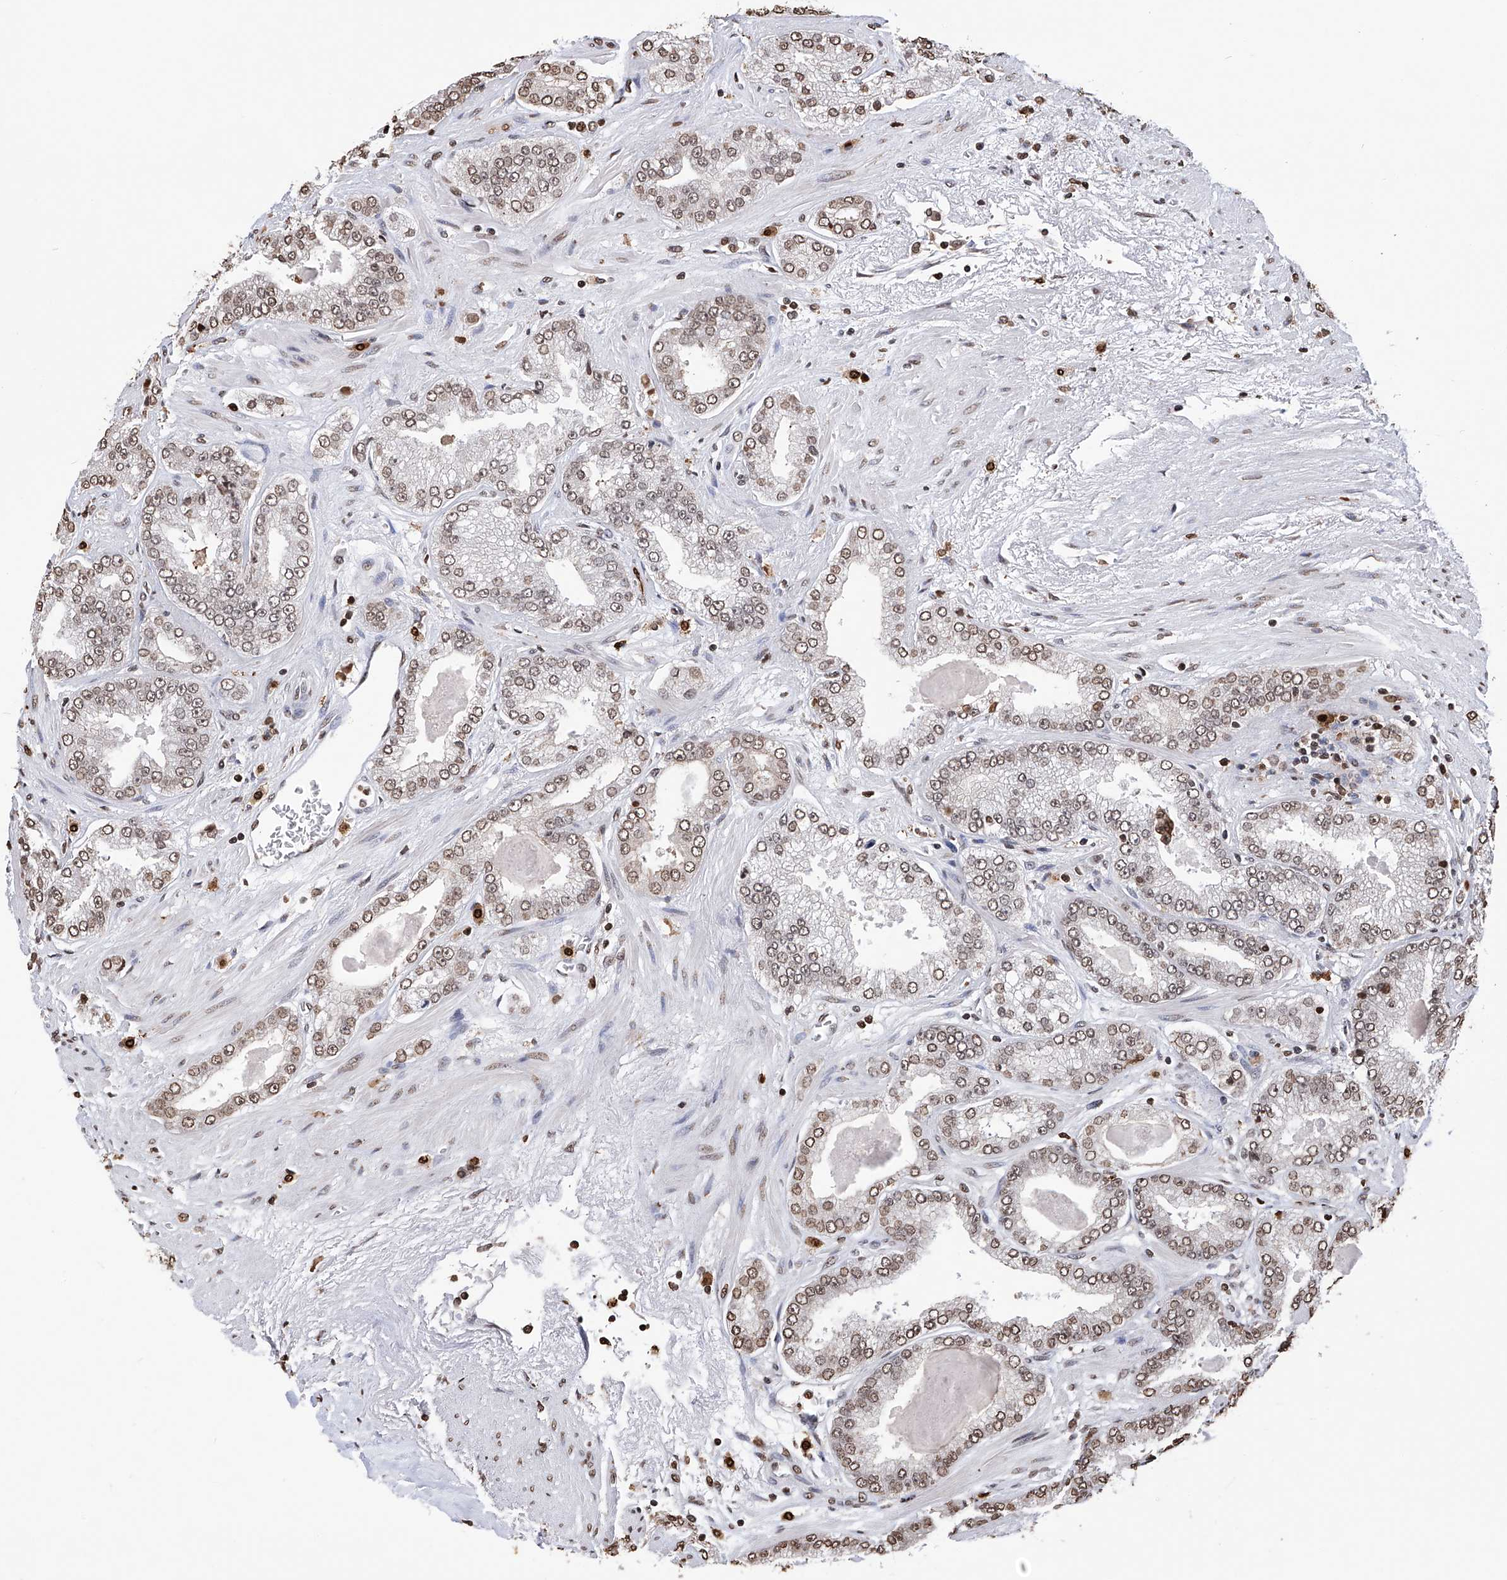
{"staining": {"intensity": "moderate", "quantity": "25%-75%", "location": "nuclear"}, "tissue": "prostate cancer", "cell_type": "Tumor cells", "image_type": "cancer", "snomed": [{"axis": "morphology", "description": "Adenocarcinoma, High grade"}, {"axis": "topography", "description": "Prostate"}], "caption": "Prostate cancer was stained to show a protein in brown. There is medium levels of moderate nuclear positivity in approximately 25%-75% of tumor cells.", "gene": "CFAP410", "patient": {"sex": "male", "age": 71}}